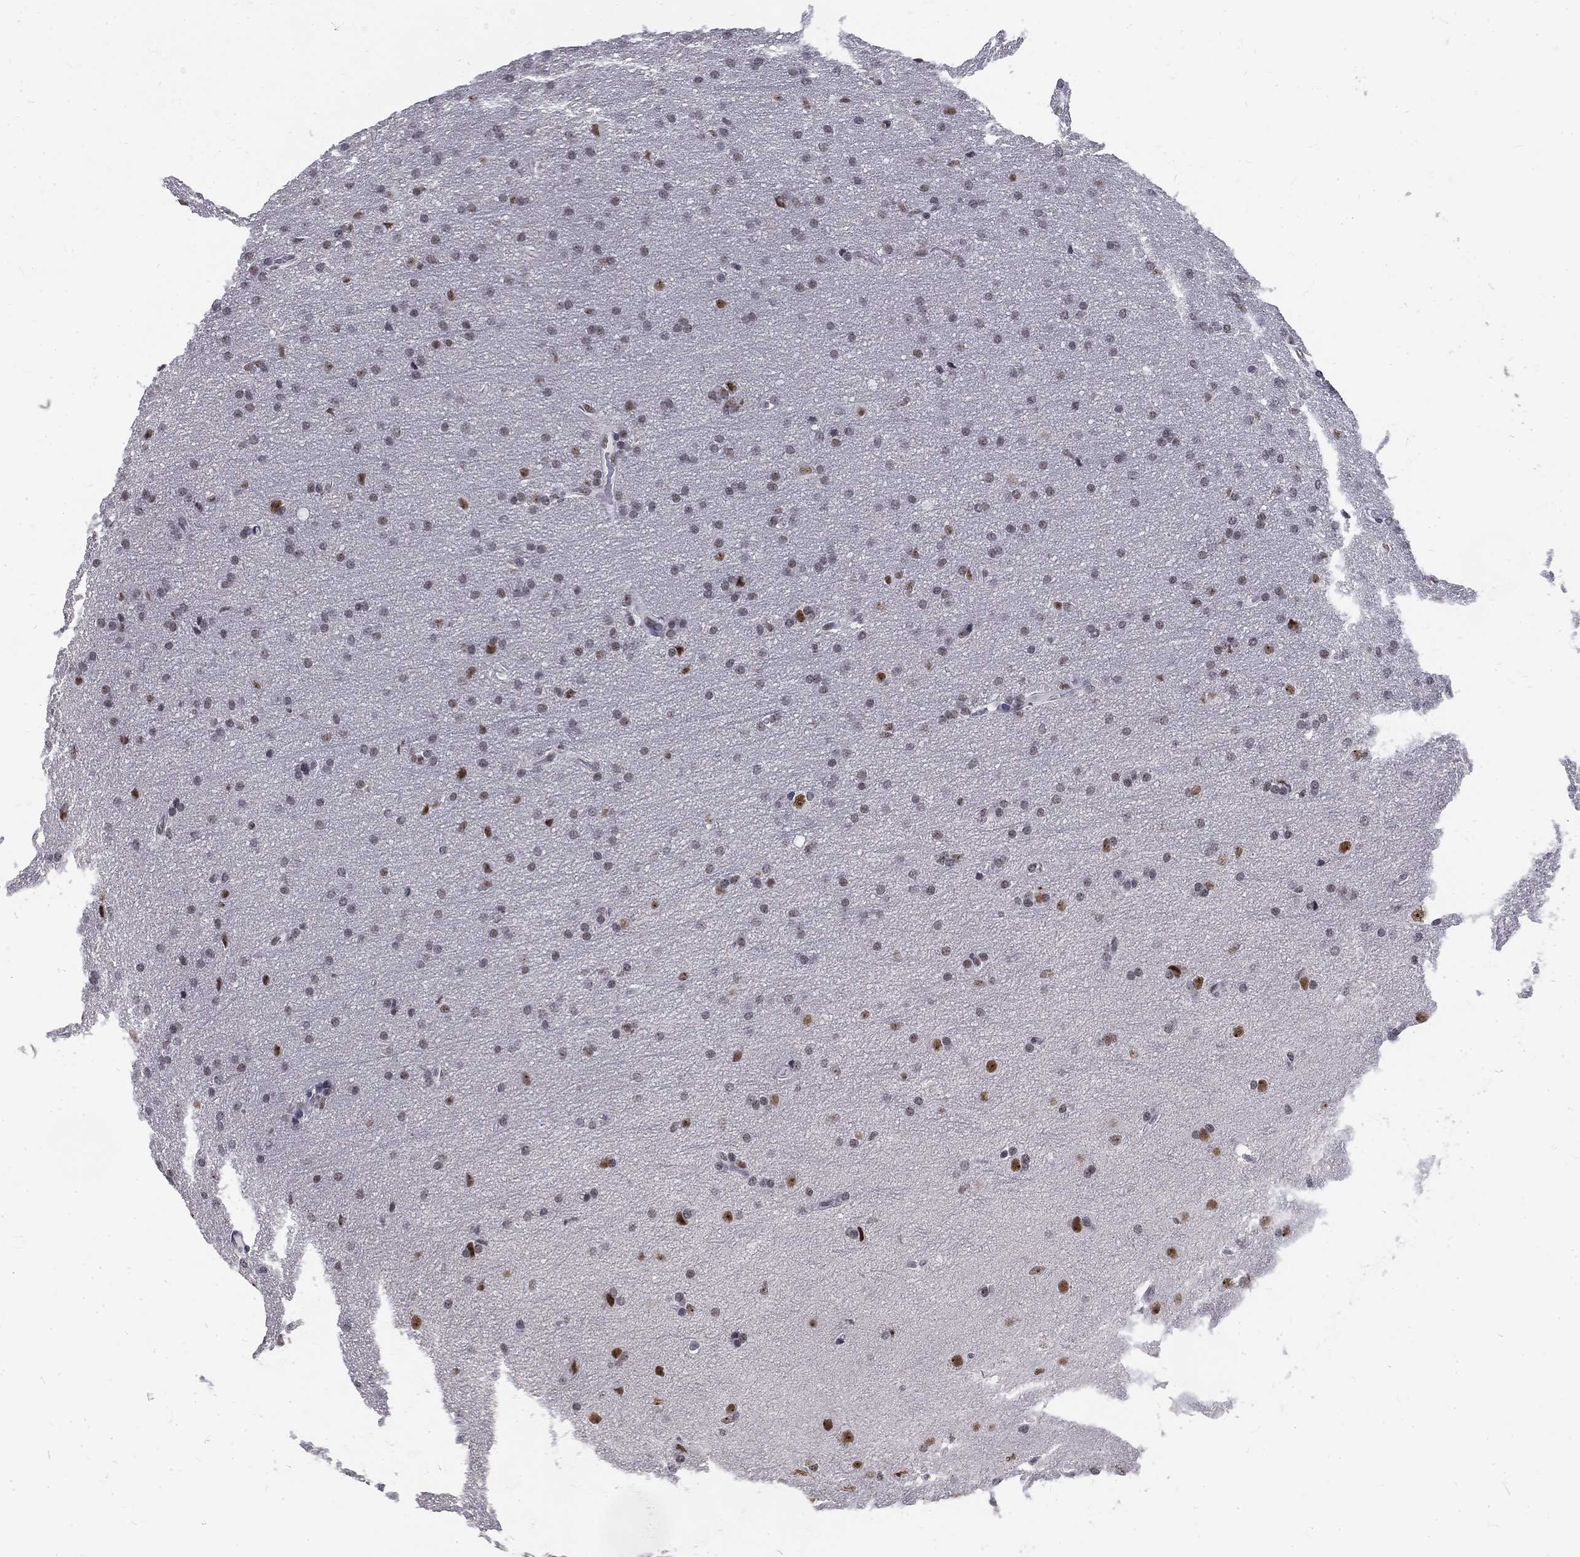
{"staining": {"intensity": "negative", "quantity": "none", "location": "none"}, "tissue": "glioma", "cell_type": "Tumor cells", "image_type": "cancer", "snomed": [{"axis": "morphology", "description": "Glioma, malignant, Low grade"}, {"axis": "topography", "description": "Brain"}], "caption": "Immunohistochemical staining of human malignant glioma (low-grade) shows no significant positivity in tumor cells.", "gene": "SNORC", "patient": {"sex": "female", "age": 32}}